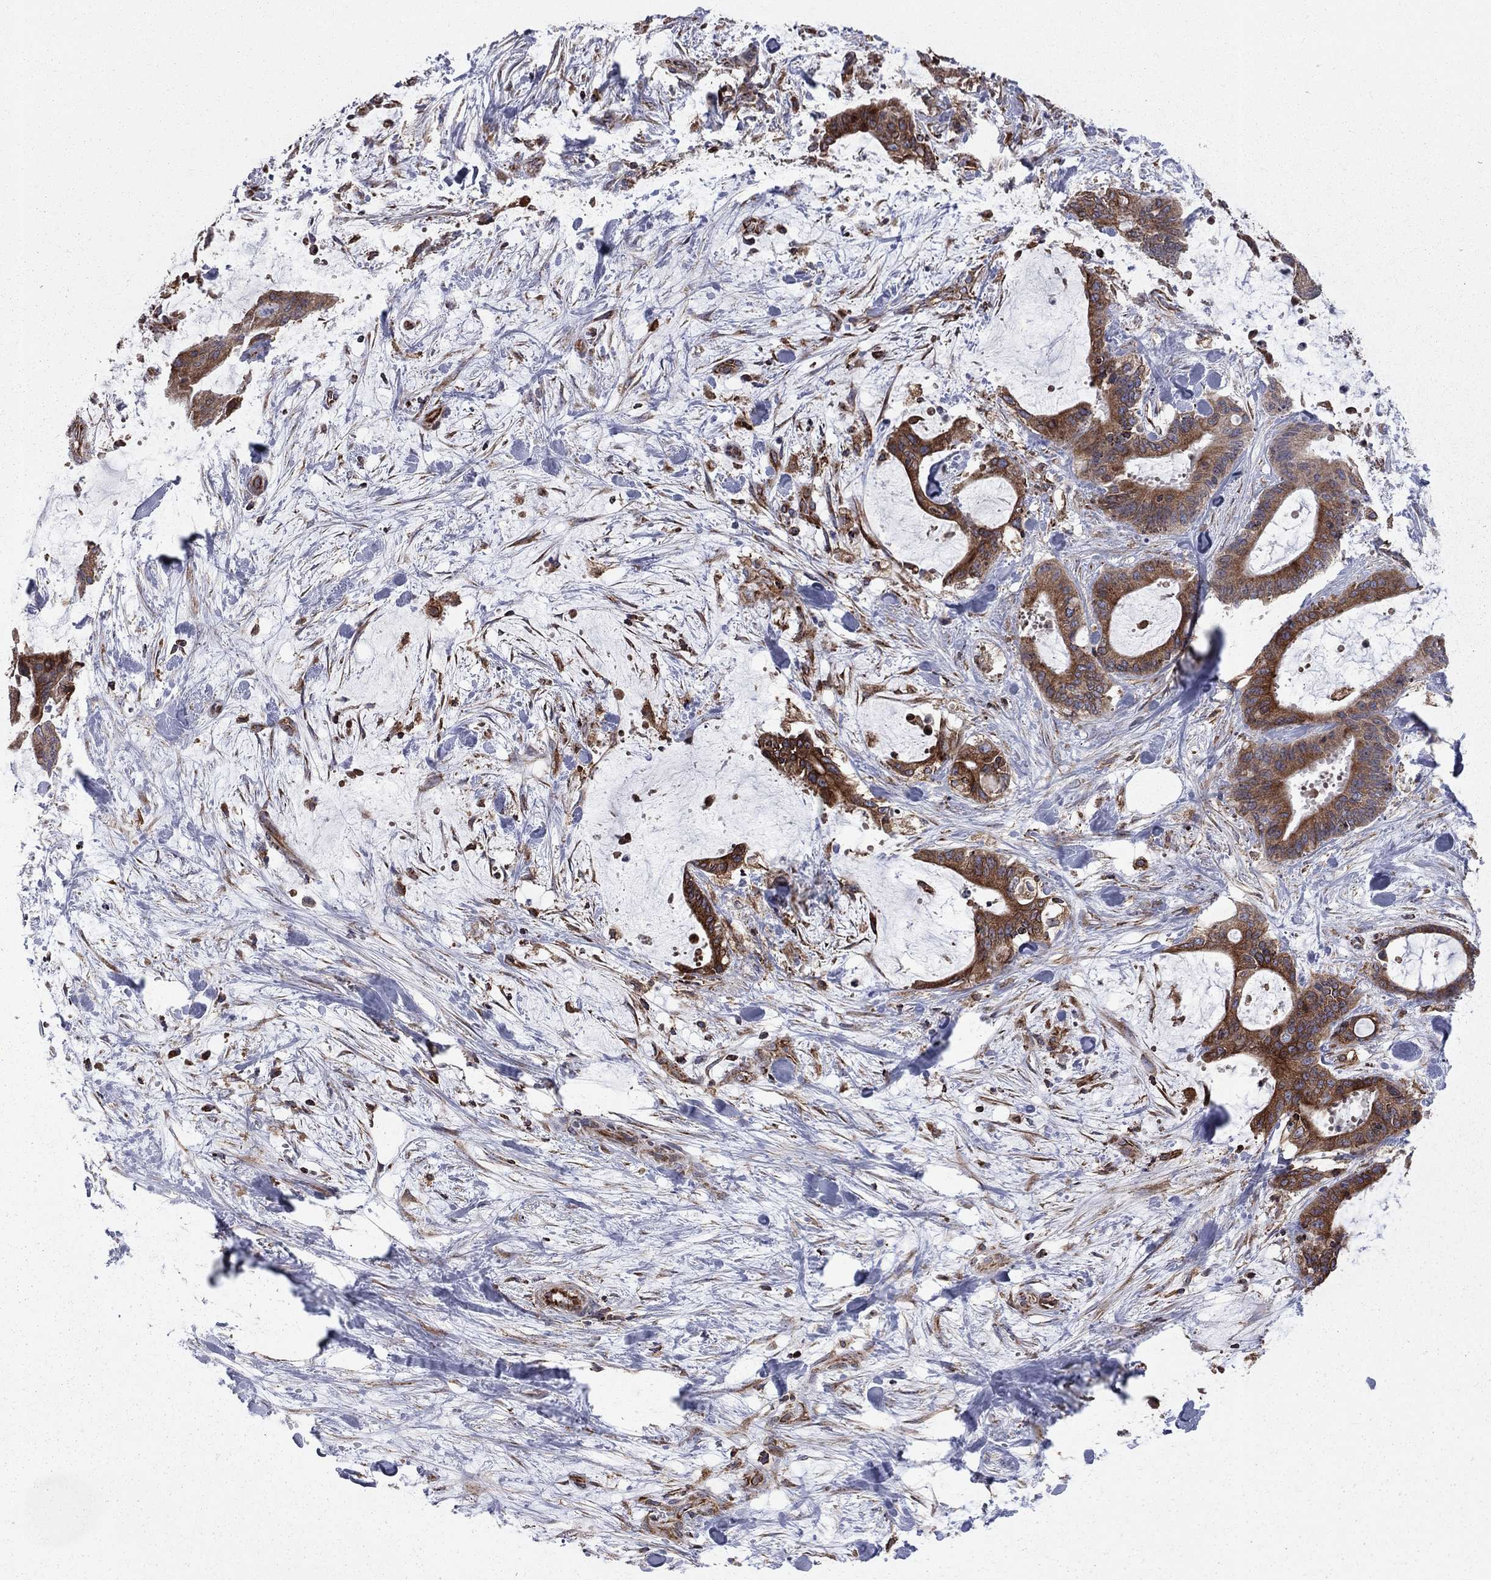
{"staining": {"intensity": "moderate", "quantity": ">75%", "location": "cytoplasmic/membranous"}, "tissue": "liver cancer", "cell_type": "Tumor cells", "image_type": "cancer", "snomed": [{"axis": "morphology", "description": "Cholangiocarcinoma"}, {"axis": "topography", "description": "Liver"}], "caption": "Brown immunohistochemical staining in cholangiocarcinoma (liver) displays moderate cytoplasmic/membranous positivity in about >75% of tumor cells.", "gene": "CLPTM1", "patient": {"sex": "female", "age": 73}}